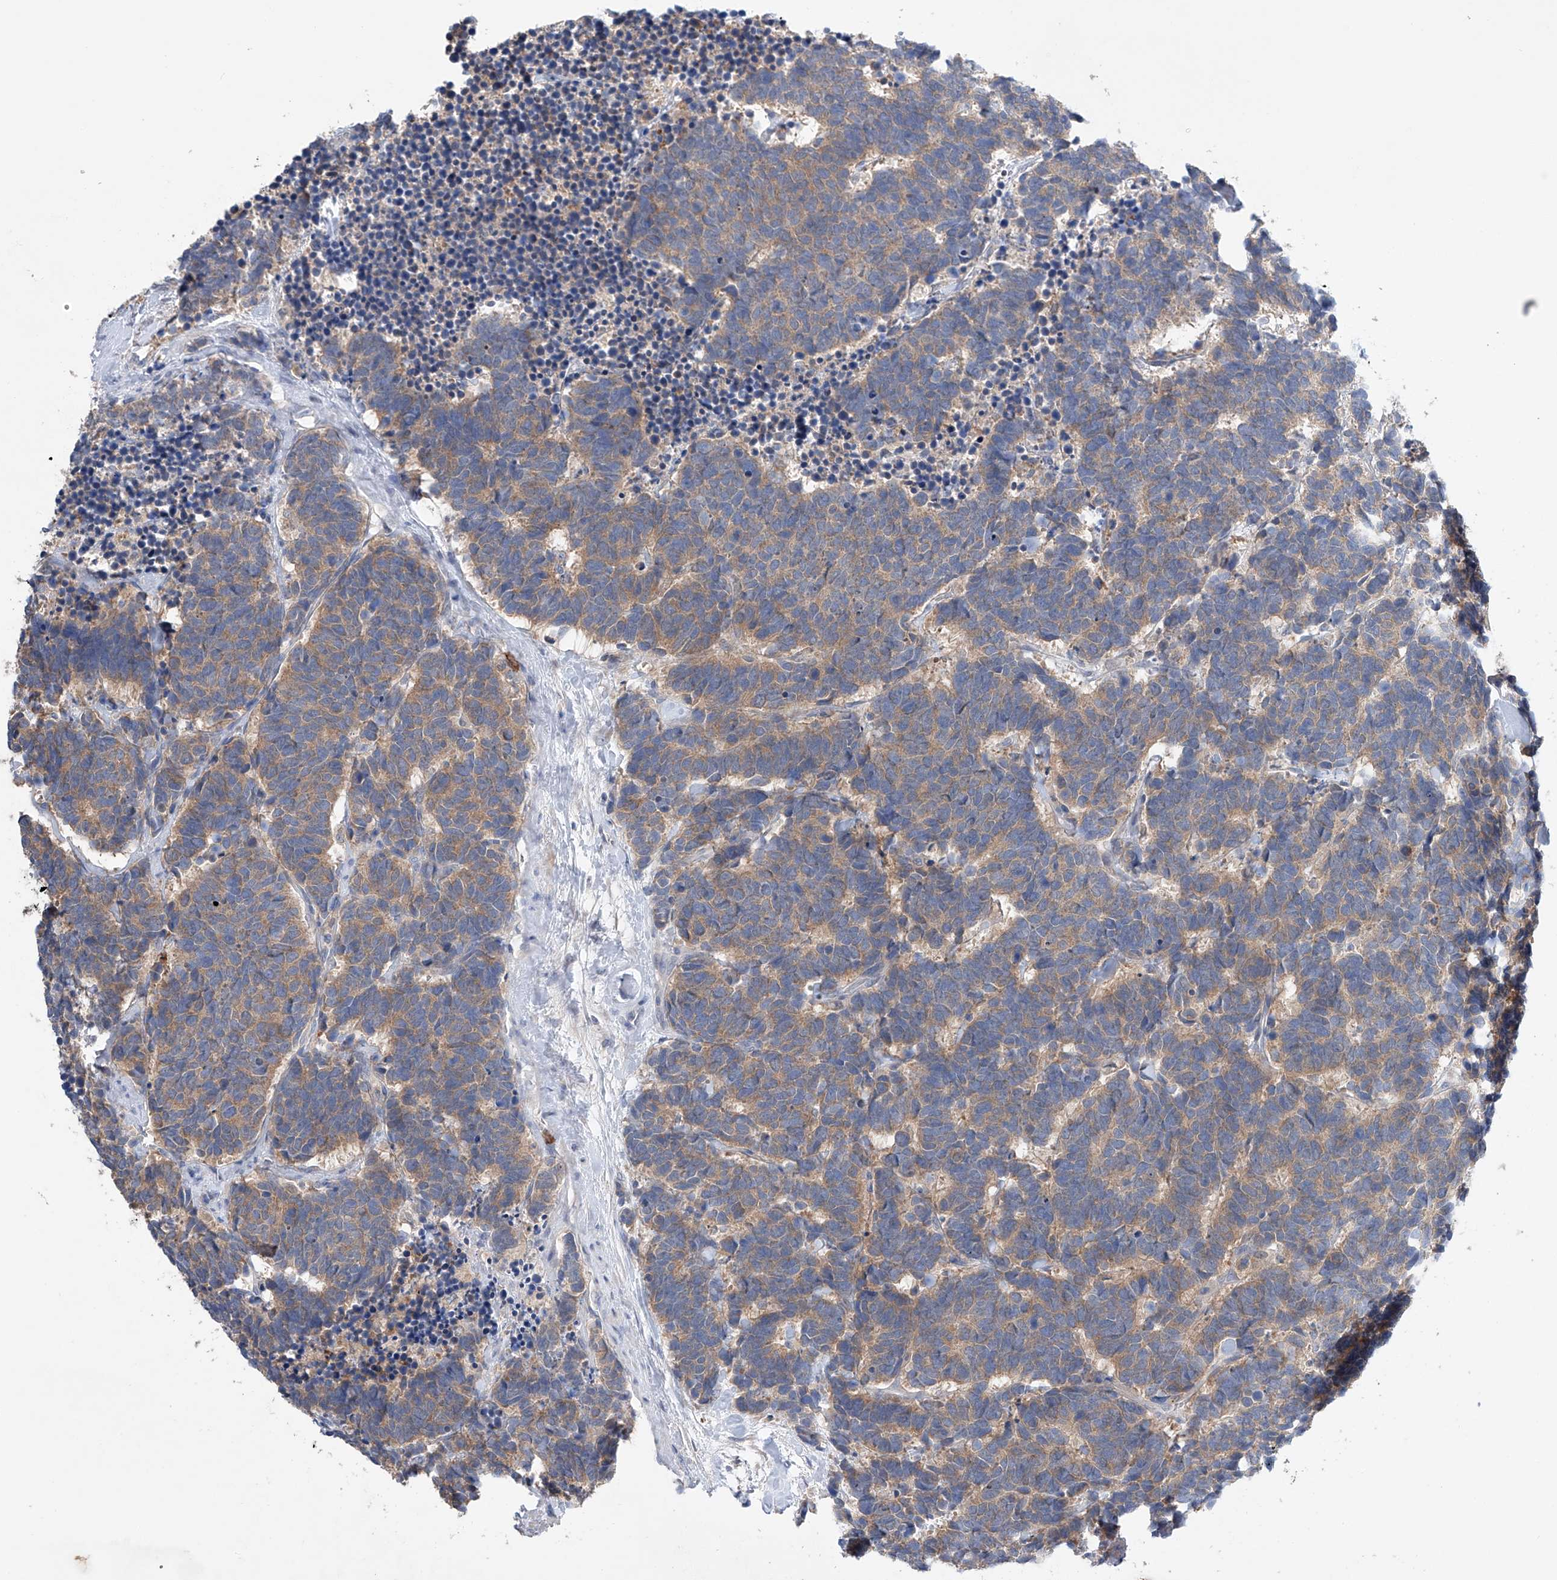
{"staining": {"intensity": "moderate", "quantity": ">75%", "location": "cytoplasmic/membranous"}, "tissue": "carcinoid", "cell_type": "Tumor cells", "image_type": "cancer", "snomed": [{"axis": "morphology", "description": "Carcinoma, NOS"}, {"axis": "morphology", "description": "Carcinoid, malignant, NOS"}, {"axis": "topography", "description": "Urinary bladder"}], "caption": "There is medium levels of moderate cytoplasmic/membranous staining in tumor cells of malignant carcinoid, as demonstrated by immunohistochemical staining (brown color).", "gene": "GPC4", "patient": {"sex": "male", "age": 57}}